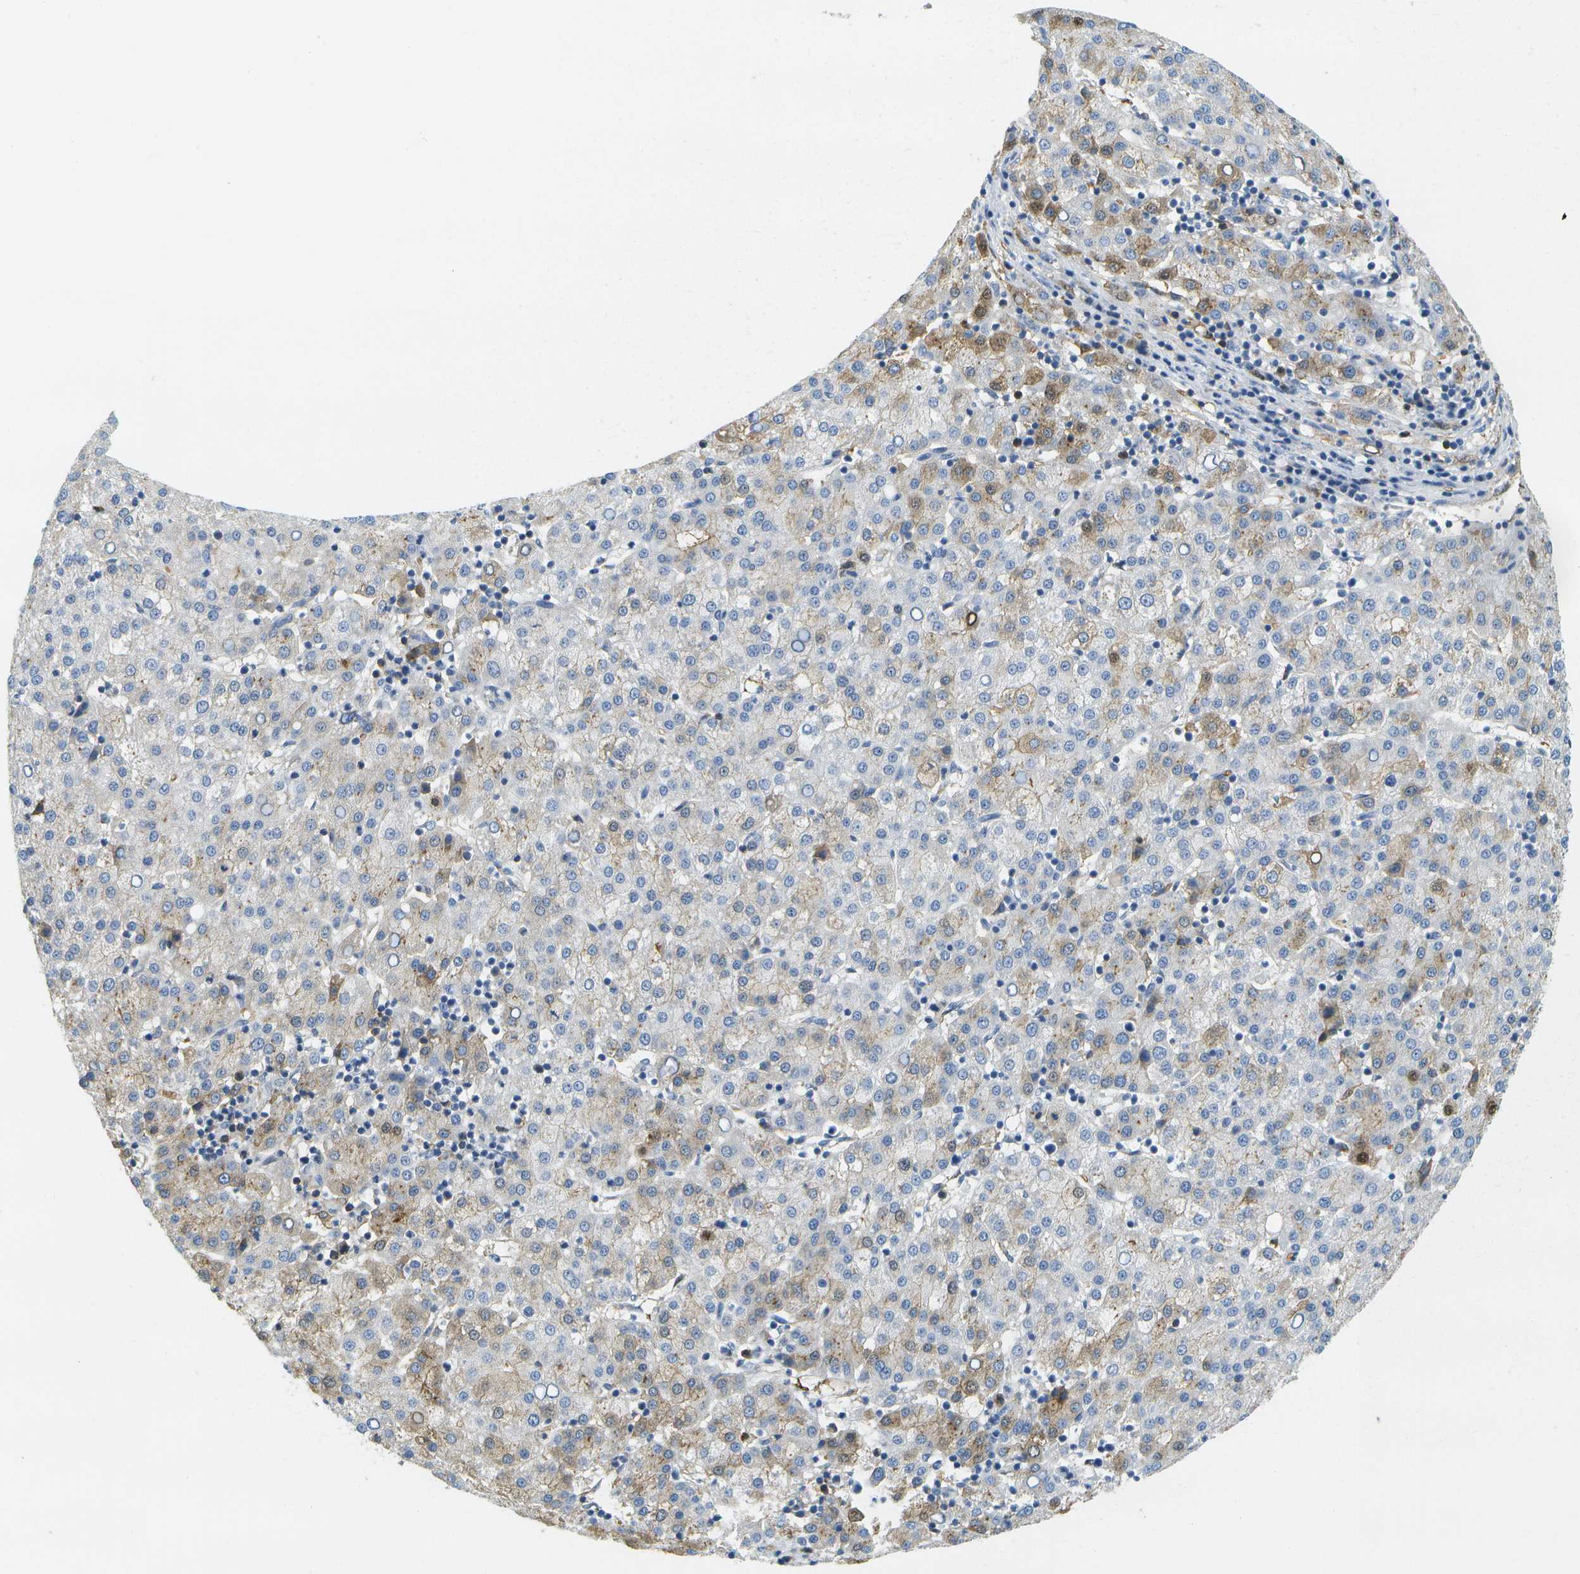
{"staining": {"intensity": "moderate", "quantity": "<25%", "location": "cytoplasmic/membranous,nuclear"}, "tissue": "liver cancer", "cell_type": "Tumor cells", "image_type": "cancer", "snomed": [{"axis": "morphology", "description": "Carcinoma, Hepatocellular, NOS"}, {"axis": "topography", "description": "Liver"}], "caption": "Protein expression analysis of liver hepatocellular carcinoma reveals moderate cytoplasmic/membranous and nuclear positivity in about <25% of tumor cells. The protein is shown in brown color, while the nuclei are stained blue.", "gene": "SERPINA1", "patient": {"sex": "female", "age": 58}}